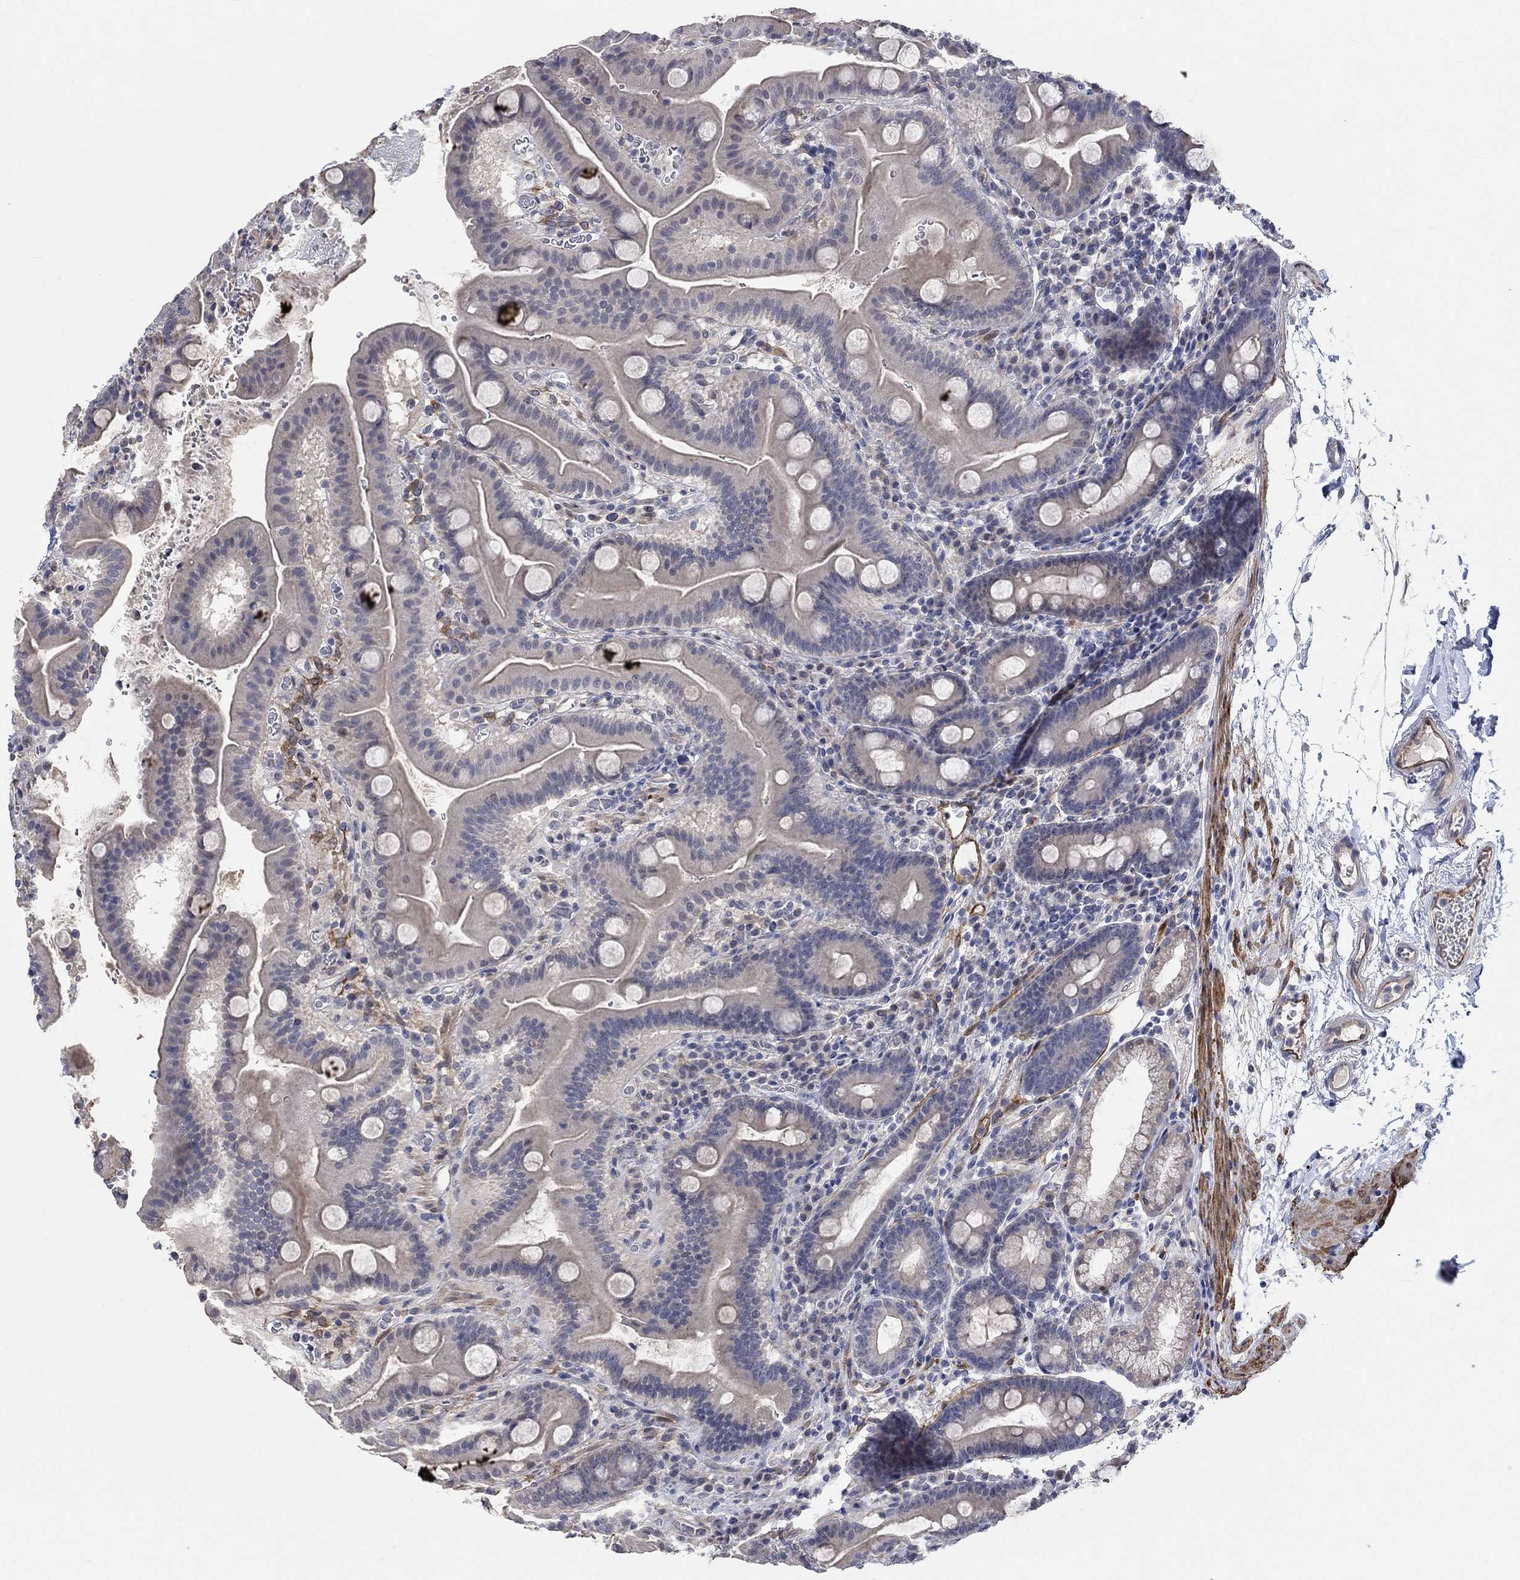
{"staining": {"intensity": "negative", "quantity": "none", "location": "none"}, "tissue": "duodenum", "cell_type": "Glandular cells", "image_type": "normal", "snomed": [{"axis": "morphology", "description": "Normal tissue, NOS"}, {"axis": "topography", "description": "Duodenum"}], "caption": "Human duodenum stained for a protein using immunohistochemistry (IHC) displays no expression in glandular cells.", "gene": "TGM2", "patient": {"sex": "male", "age": 59}}